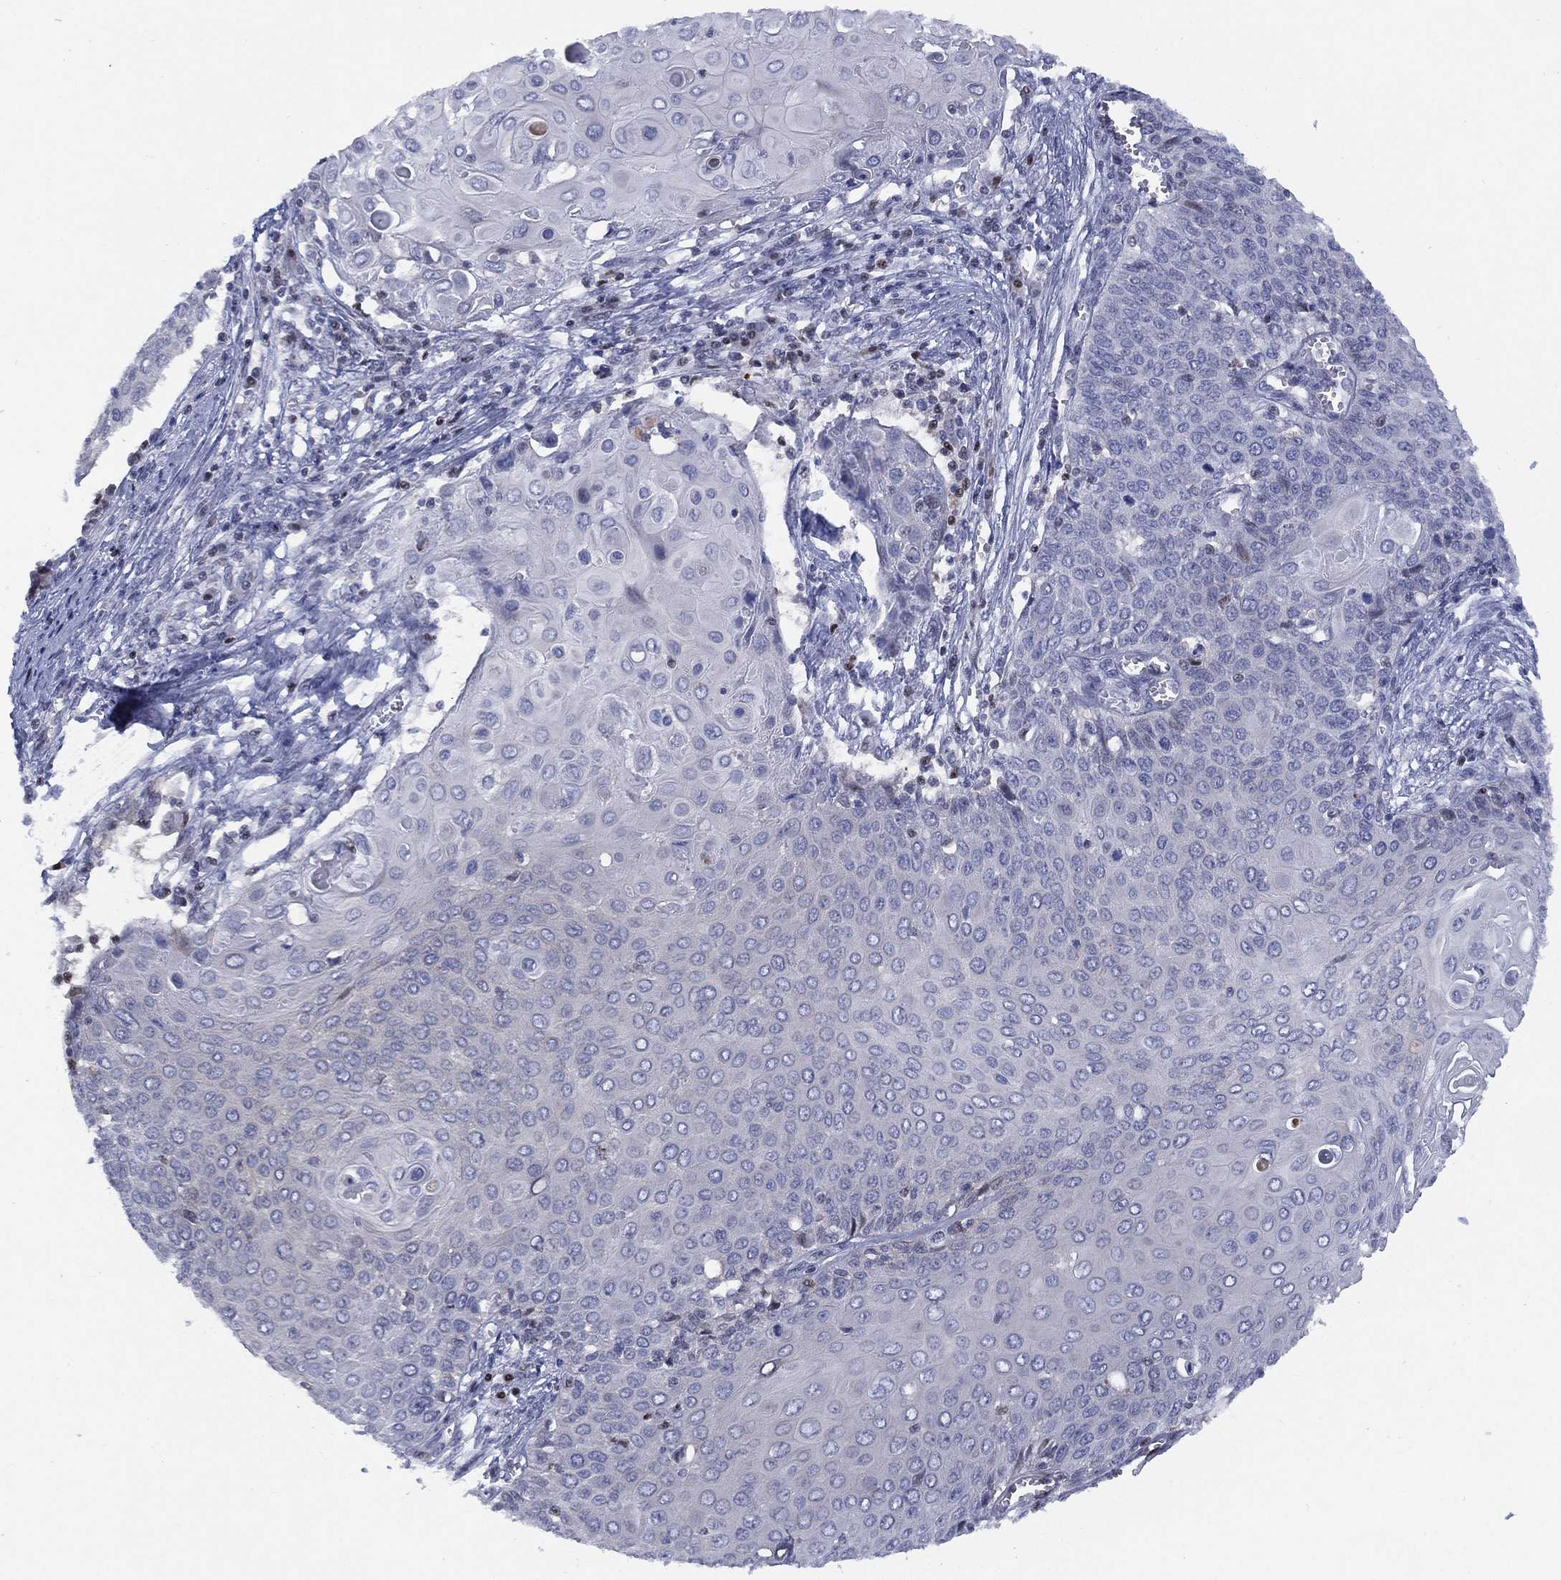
{"staining": {"intensity": "negative", "quantity": "none", "location": "none"}, "tissue": "cervical cancer", "cell_type": "Tumor cells", "image_type": "cancer", "snomed": [{"axis": "morphology", "description": "Squamous cell carcinoma, NOS"}, {"axis": "topography", "description": "Cervix"}], "caption": "A high-resolution histopathology image shows immunohistochemistry (IHC) staining of squamous cell carcinoma (cervical), which exhibits no significant expression in tumor cells.", "gene": "SLC4A4", "patient": {"sex": "female", "age": 39}}